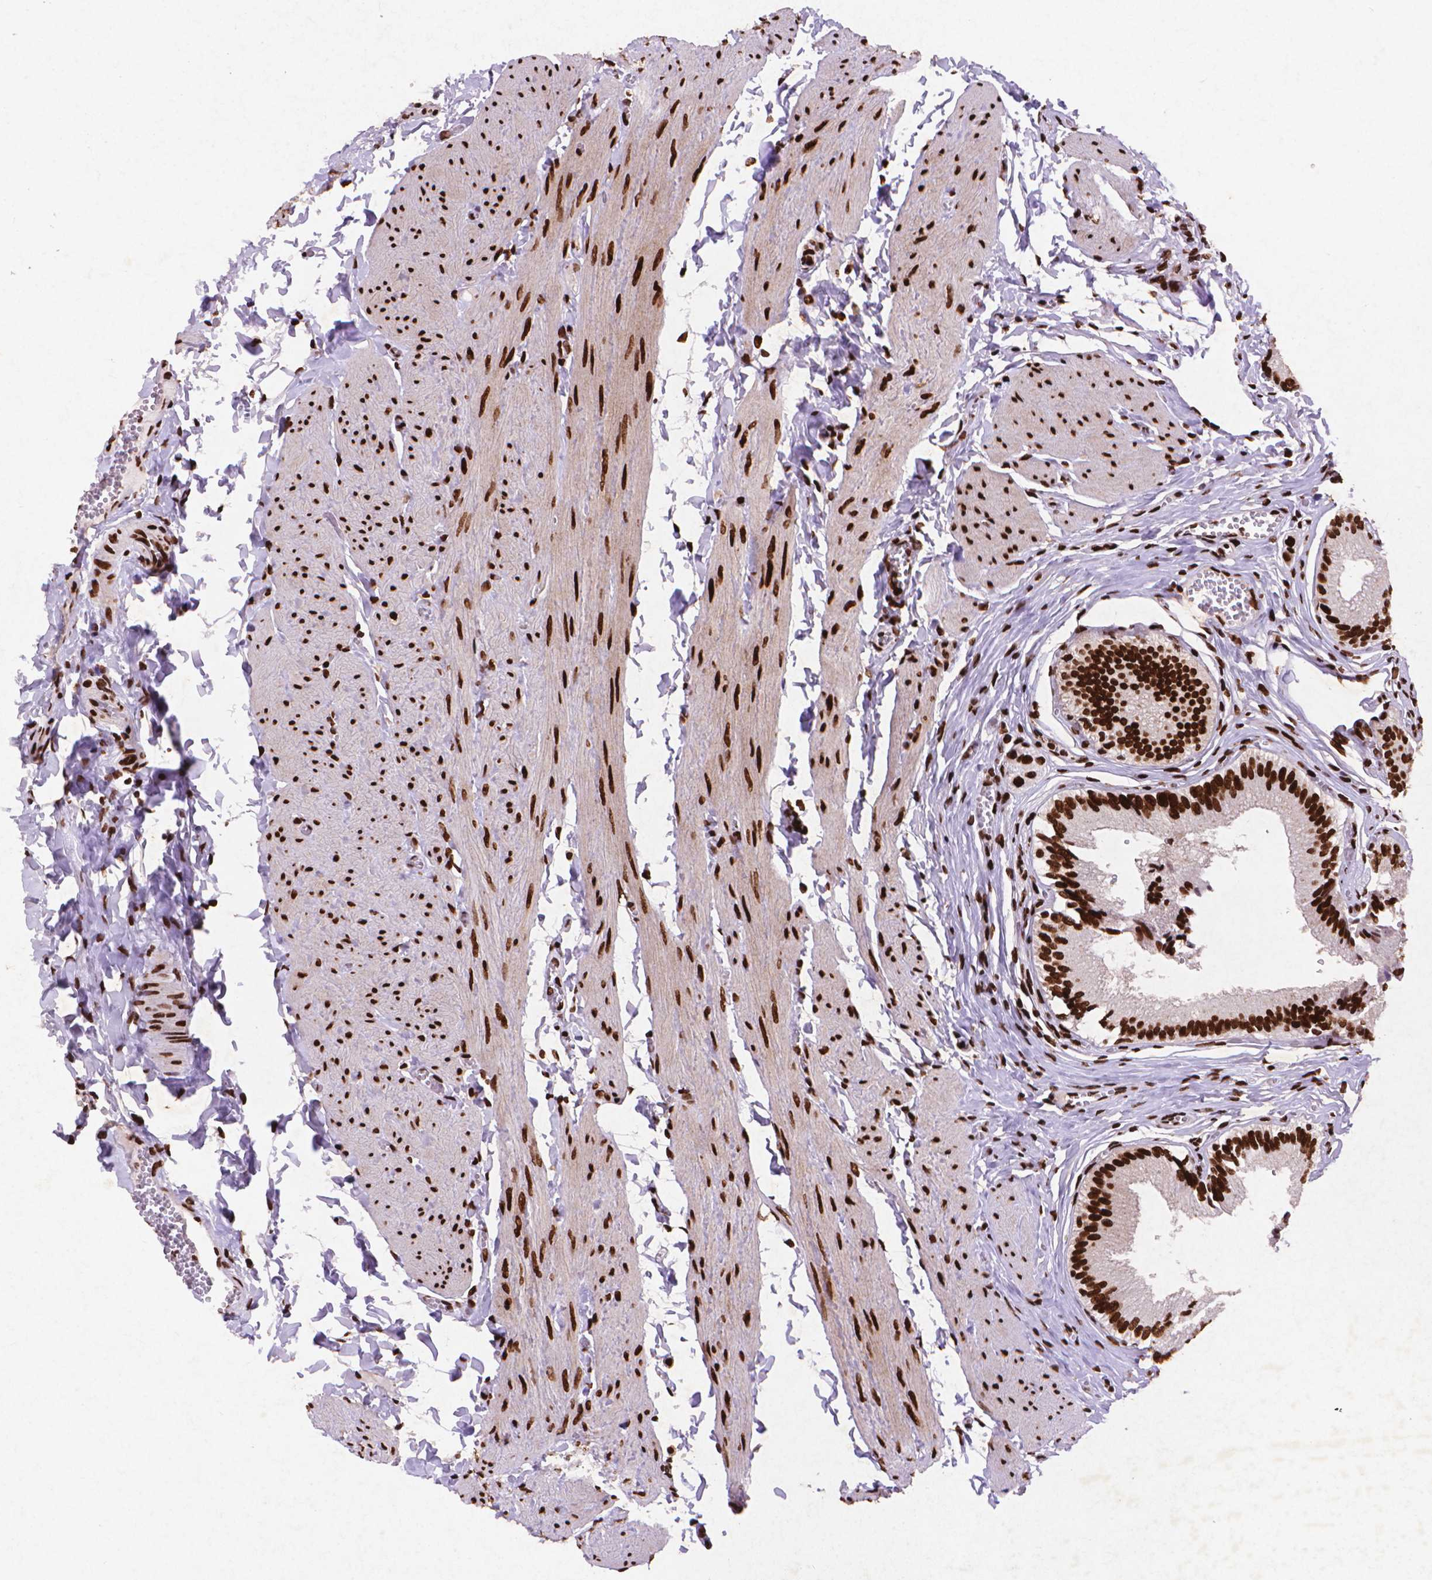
{"staining": {"intensity": "strong", "quantity": ">75%", "location": "cytoplasmic/membranous,nuclear"}, "tissue": "gallbladder", "cell_type": "Glandular cells", "image_type": "normal", "snomed": [{"axis": "morphology", "description": "Normal tissue, NOS"}, {"axis": "topography", "description": "Gallbladder"}, {"axis": "topography", "description": "Peripheral nerve tissue"}], "caption": "An immunohistochemistry image of unremarkable tissue is shown. Protein staining in brown highlights strong cytoplasmic/membranous,nuclear positivity in gallbladder within glandular cells.", "gene": "CITED2", "patient": {"sex": "male", "age": 17}}